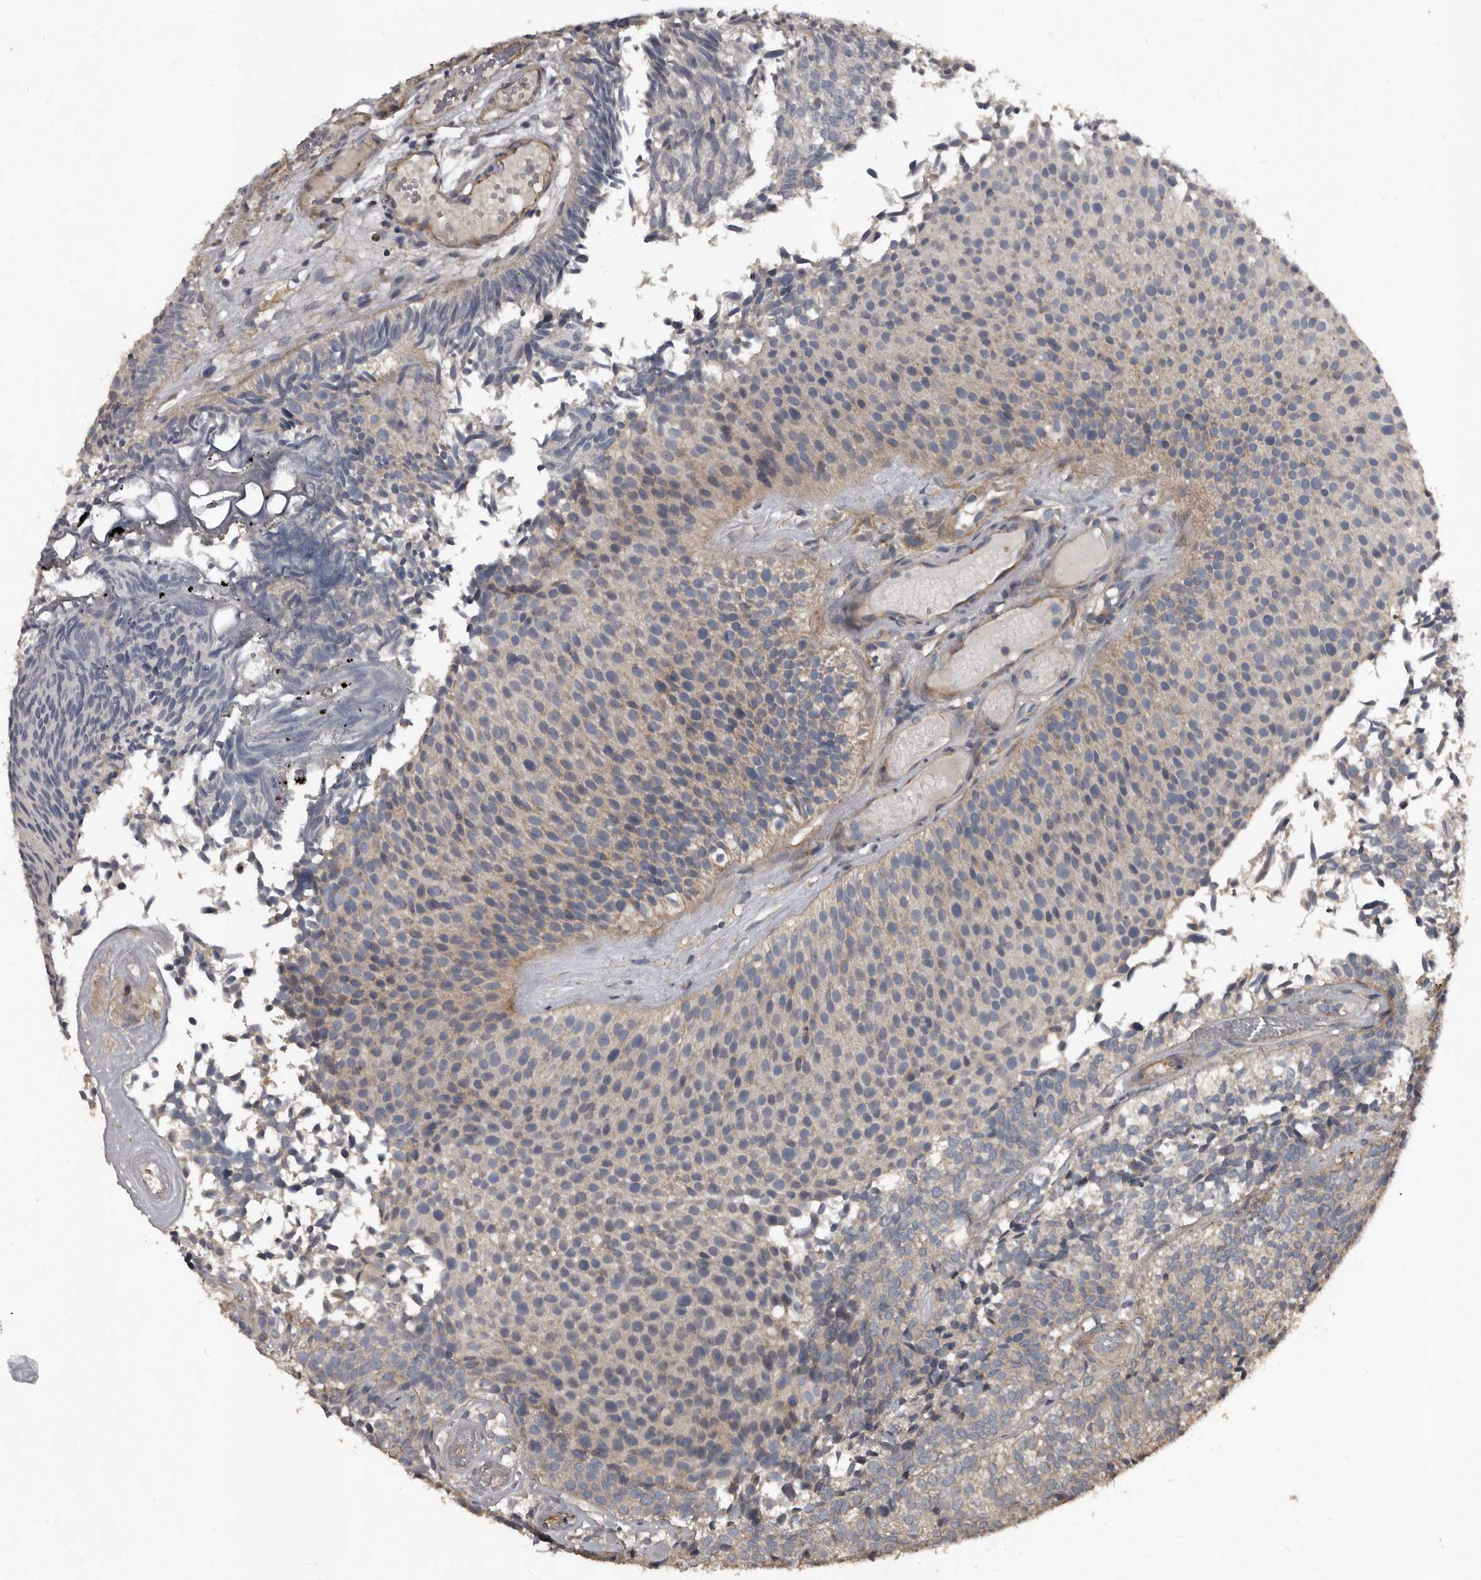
{"staining": {"intensity": "weak", "quantity": "<25%", "location": "cytoplasmic/membranous"}, "tissue": "urothelial cancer", "cell_type": "Tumor cells", "image_type": "cancer", "snomed": [{"axis": "morphology", "description": "Urothelial carcinoma, Low grade"}, {"axis": "topography", "description": "Urinary bladder"}], "caption": "Immunohistochemistry histopathology image of human urothelial carcinoma (low-grade) stained for a protein (brown), which reveals no expression in tumor cells.", "gene": "GREB1", "patient": {"sex": "male", "age": 86}}